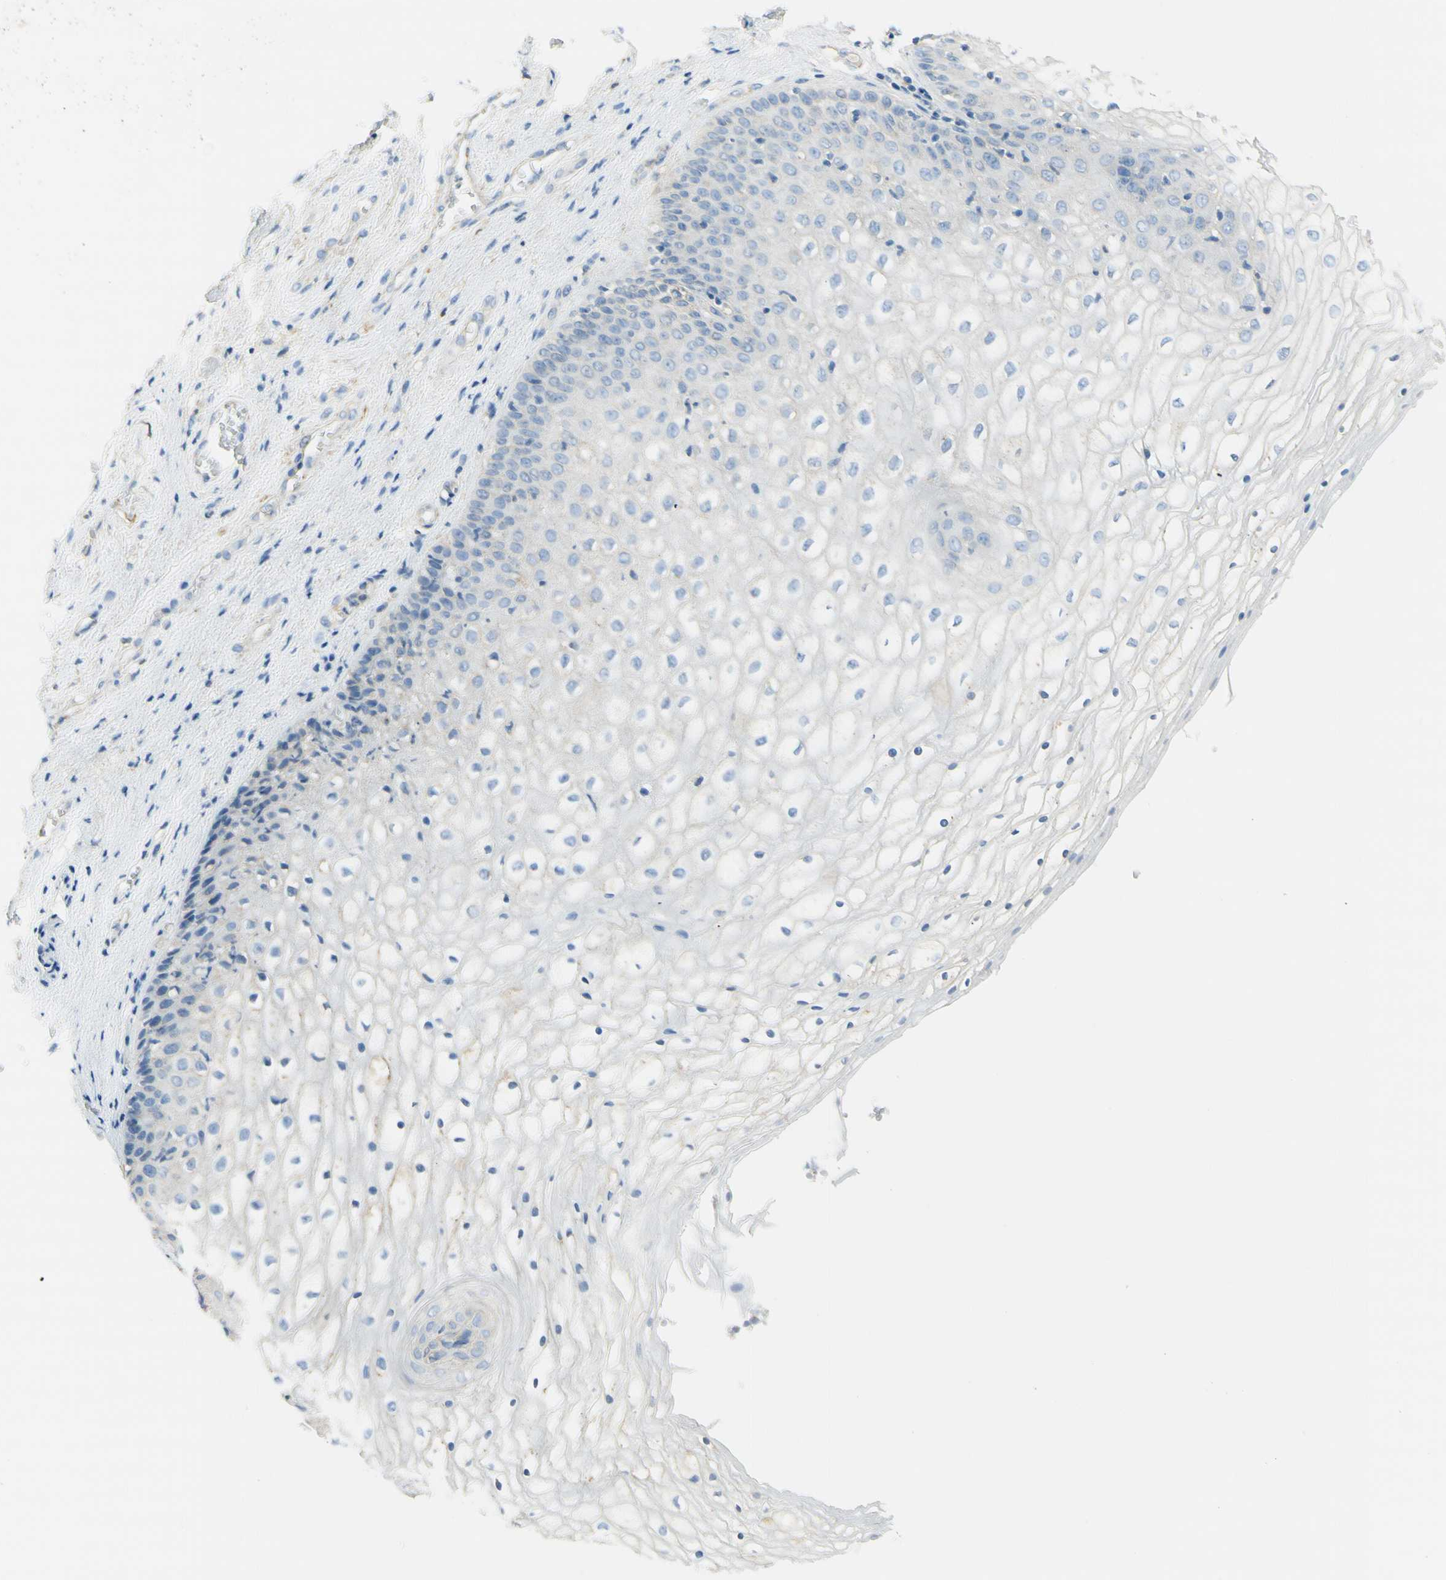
{"staining": {"intensity": "negative", "quantity": "none", "location": "none"}, "tissue": "vagina", "cell_type": "Squamous epithelial cells", "image_type": "normal", "snomed": [{"axis": "morphology", "description": "Normal tissue, NOS"}, {"axis": "topography", "description": "Vagina"}], "caption": "This is a photomicrograph of immunohistochemistry staining of benign vagina, which shows no staining in squamous epithelial cells.", "gene": "CLTC", "patient": {"sex": "female", "age": 34}}